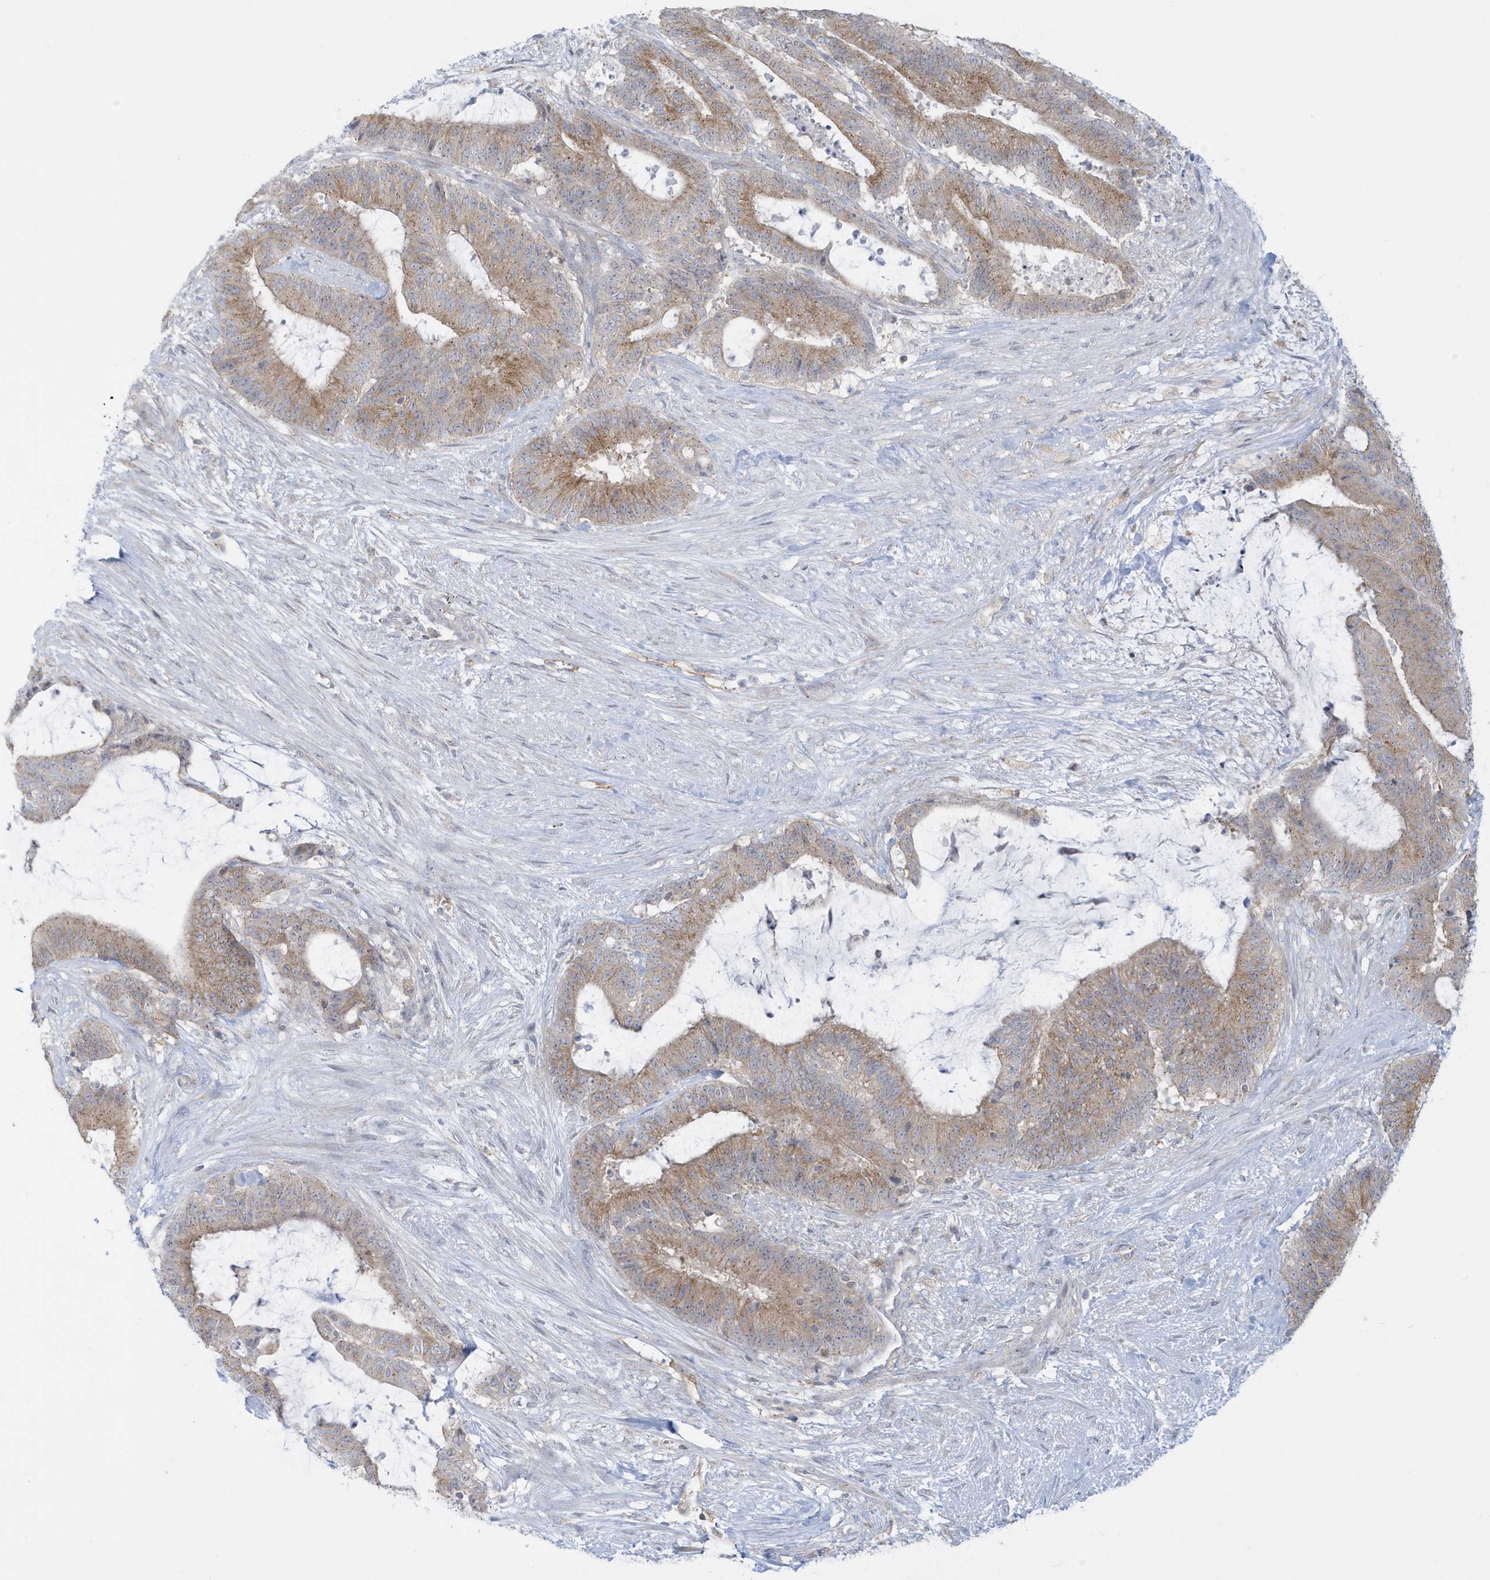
{"staining": {"intensity": "weak", "quantity": ">75%", "location": "cytoplasmic/membranous"}, "tissue": "liver cancer", "cell_type": "Tumor cells", "image_type": "cancer", "snomed": [{"axis": "morphology", "description": "Normal tissue, NOS"}, {"axis": "morphology", "description": "Cholangiocarcinoma"}, {"axis": "topography", "description": "Liver"}, {"axis": "topography", "description": "Peripheral nerve tissue"}], "caption": "This is an image of immunohistochemistry (IHC) staining of liver cancer, which shows weak expression in the cytoplasmic/membranous of tumor cells.", "gene": "SLAMF9", "patient": {"sex": "female", "age": 73}}